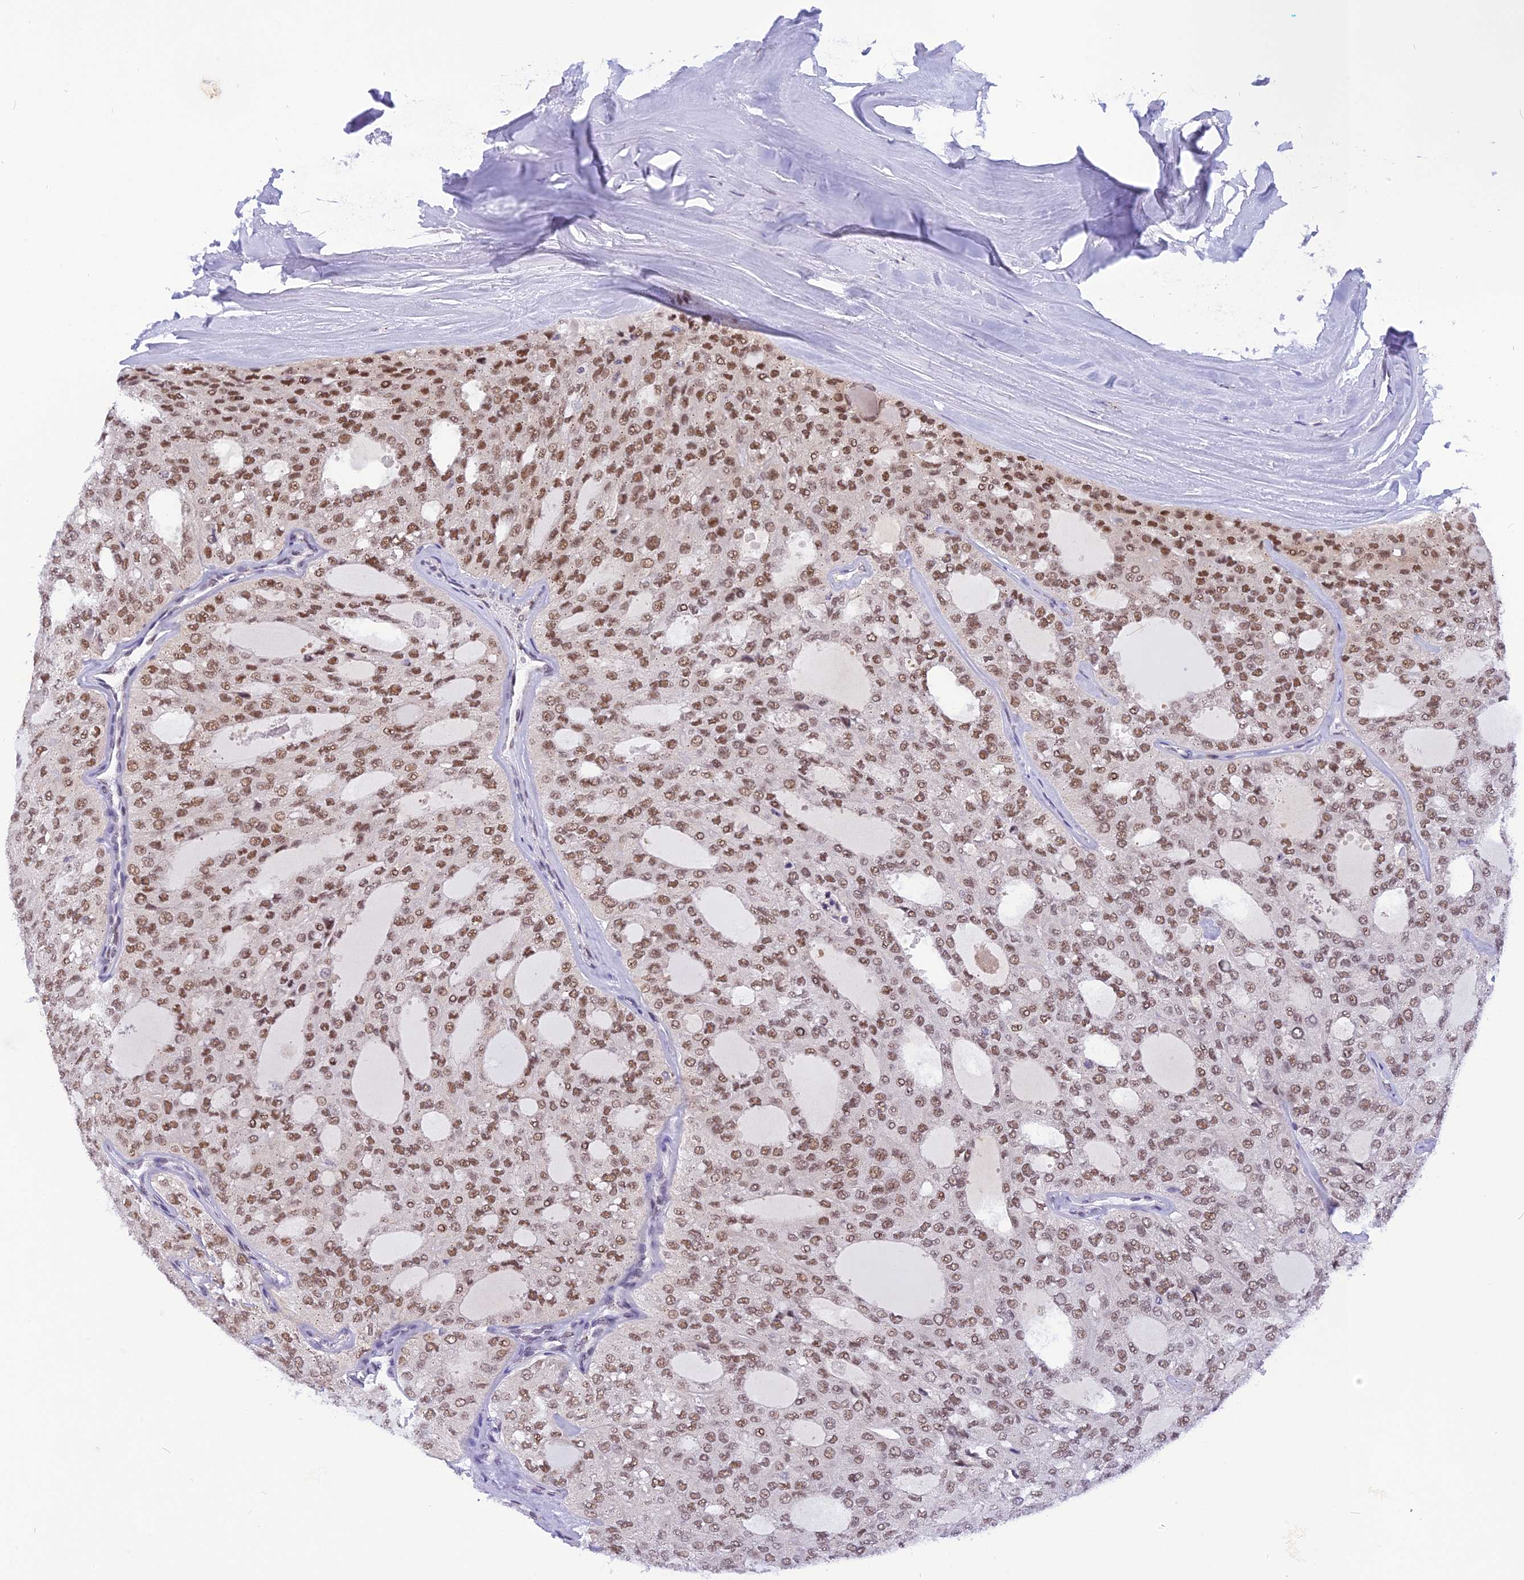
{"staining": {"intensity": "moderate", "quantity": ">75%", "location": "nuclear"}, "tissue": "thyroid cancer", "cell_type": "Tumor cells", "image_type": "cancer", "snomed": [{"axis": "morphology", "description": "Follicular adenoma carcinoma, NOS"}, {"axis": "topography", "description": "Thyroid gland"}], "caption": "Immunohistochemistry (IHC) staining of thyroid cancer (follicular adenoma carcinoma), which shows medium levels of moderate nuclear positivity in approximately >75% of tumor cells indicating moderate nuclear protein positivity. The staining was performed using DAB (3,3'-diaminobenzidine) (brown) for protein detection and nuclei were counterstained in hematoxylin (blue).", "gene": "IRF2BP1", "patient": {"sex": "male", "age": 75}}